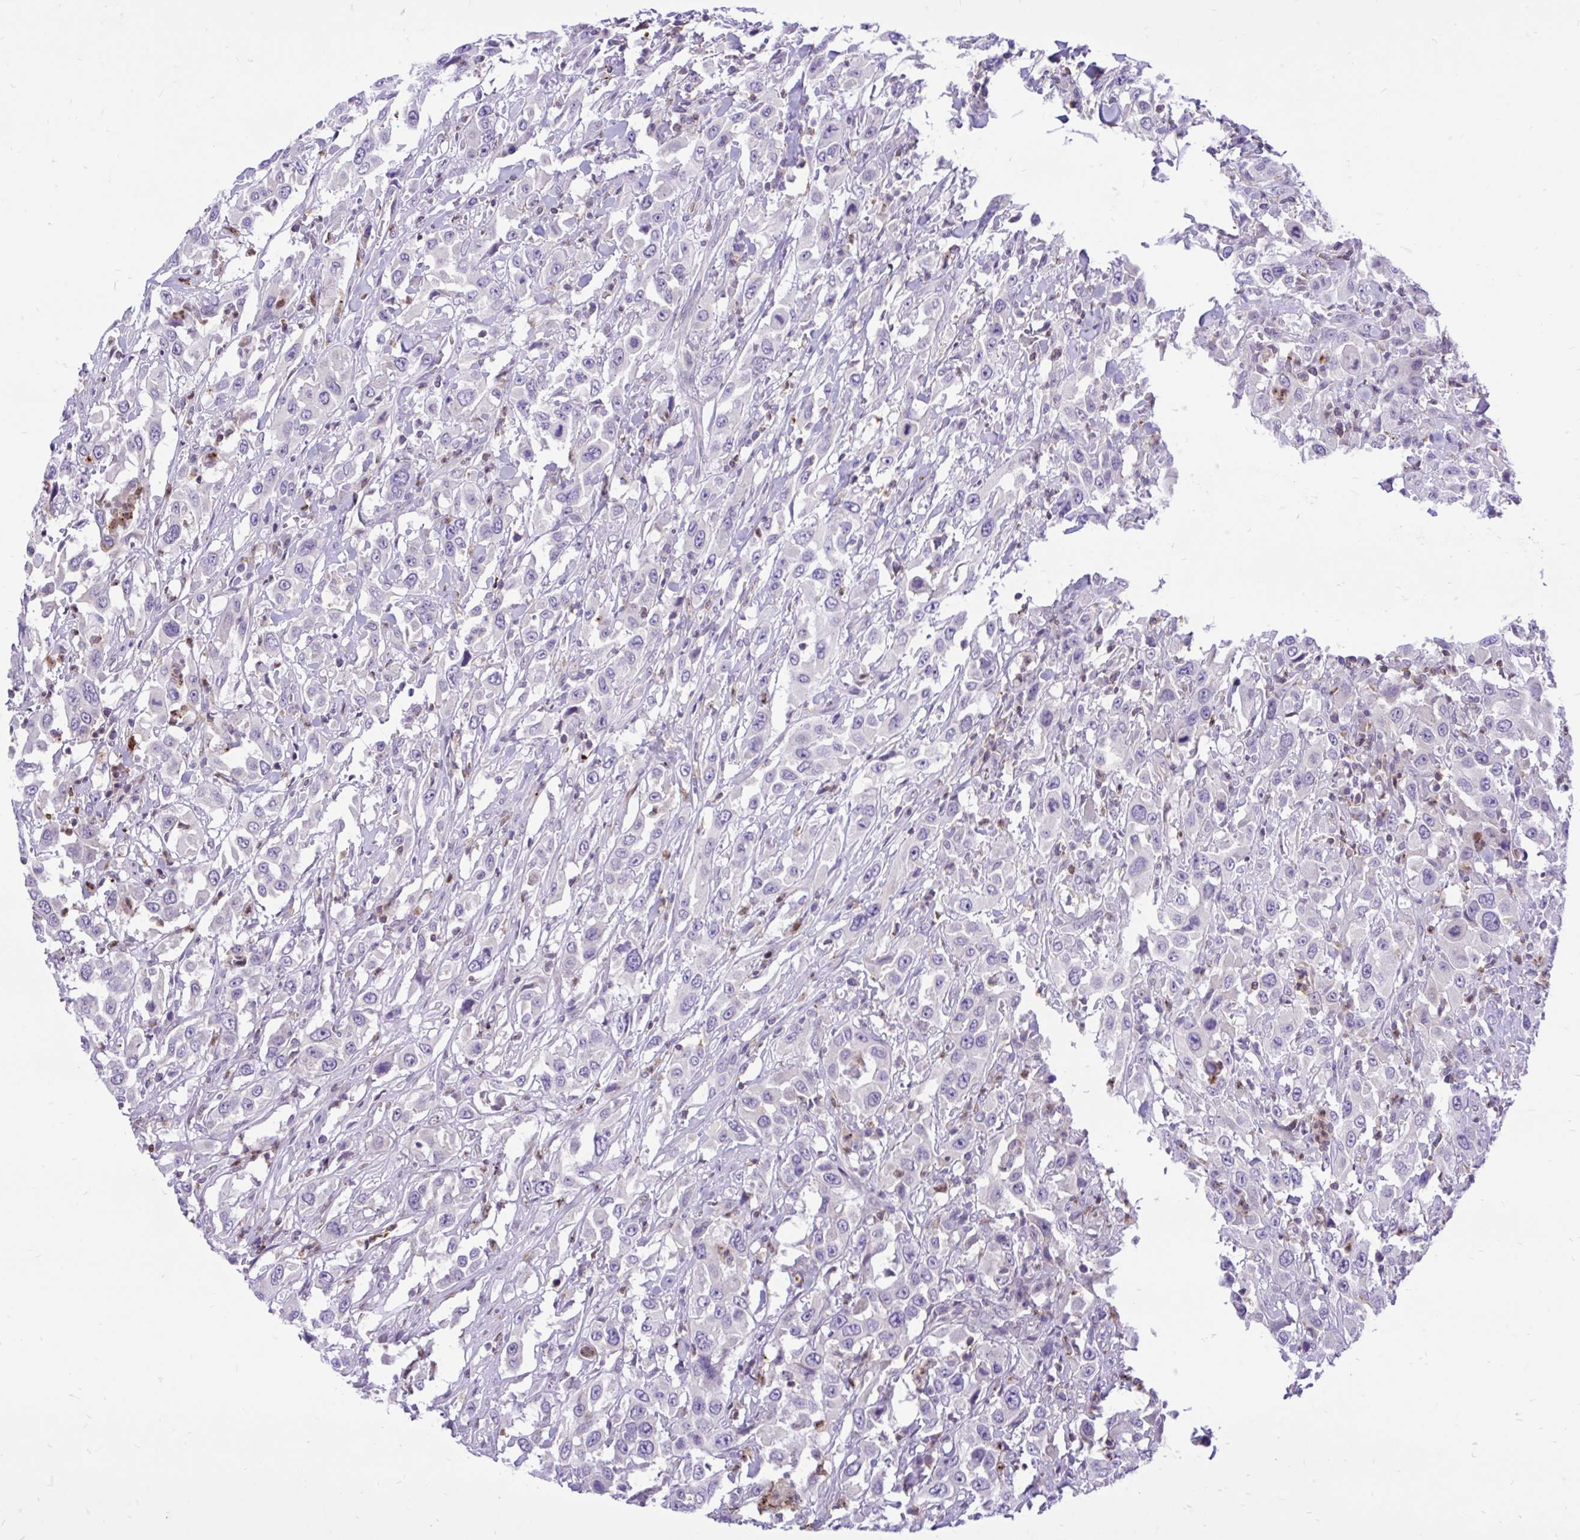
{"staining": {"intensity": "negative", "quantity": "none", "location": "none"}, "tissue": "urothelial cancer", "cell_type": "Tumor cells", "image_type": "cancer", "snomed": [{"axis": "morphology", "description": "Urothelial carcinoma, High grade"}, {"axis": "topography", "description": "Urinary bladder"}], "caption": "Human urothelial cancer stained for a protein using IHC reveals no positivity in tumor cells.", "gene": "CXCL8", "patient": {"sex": "male", "age": 61}}